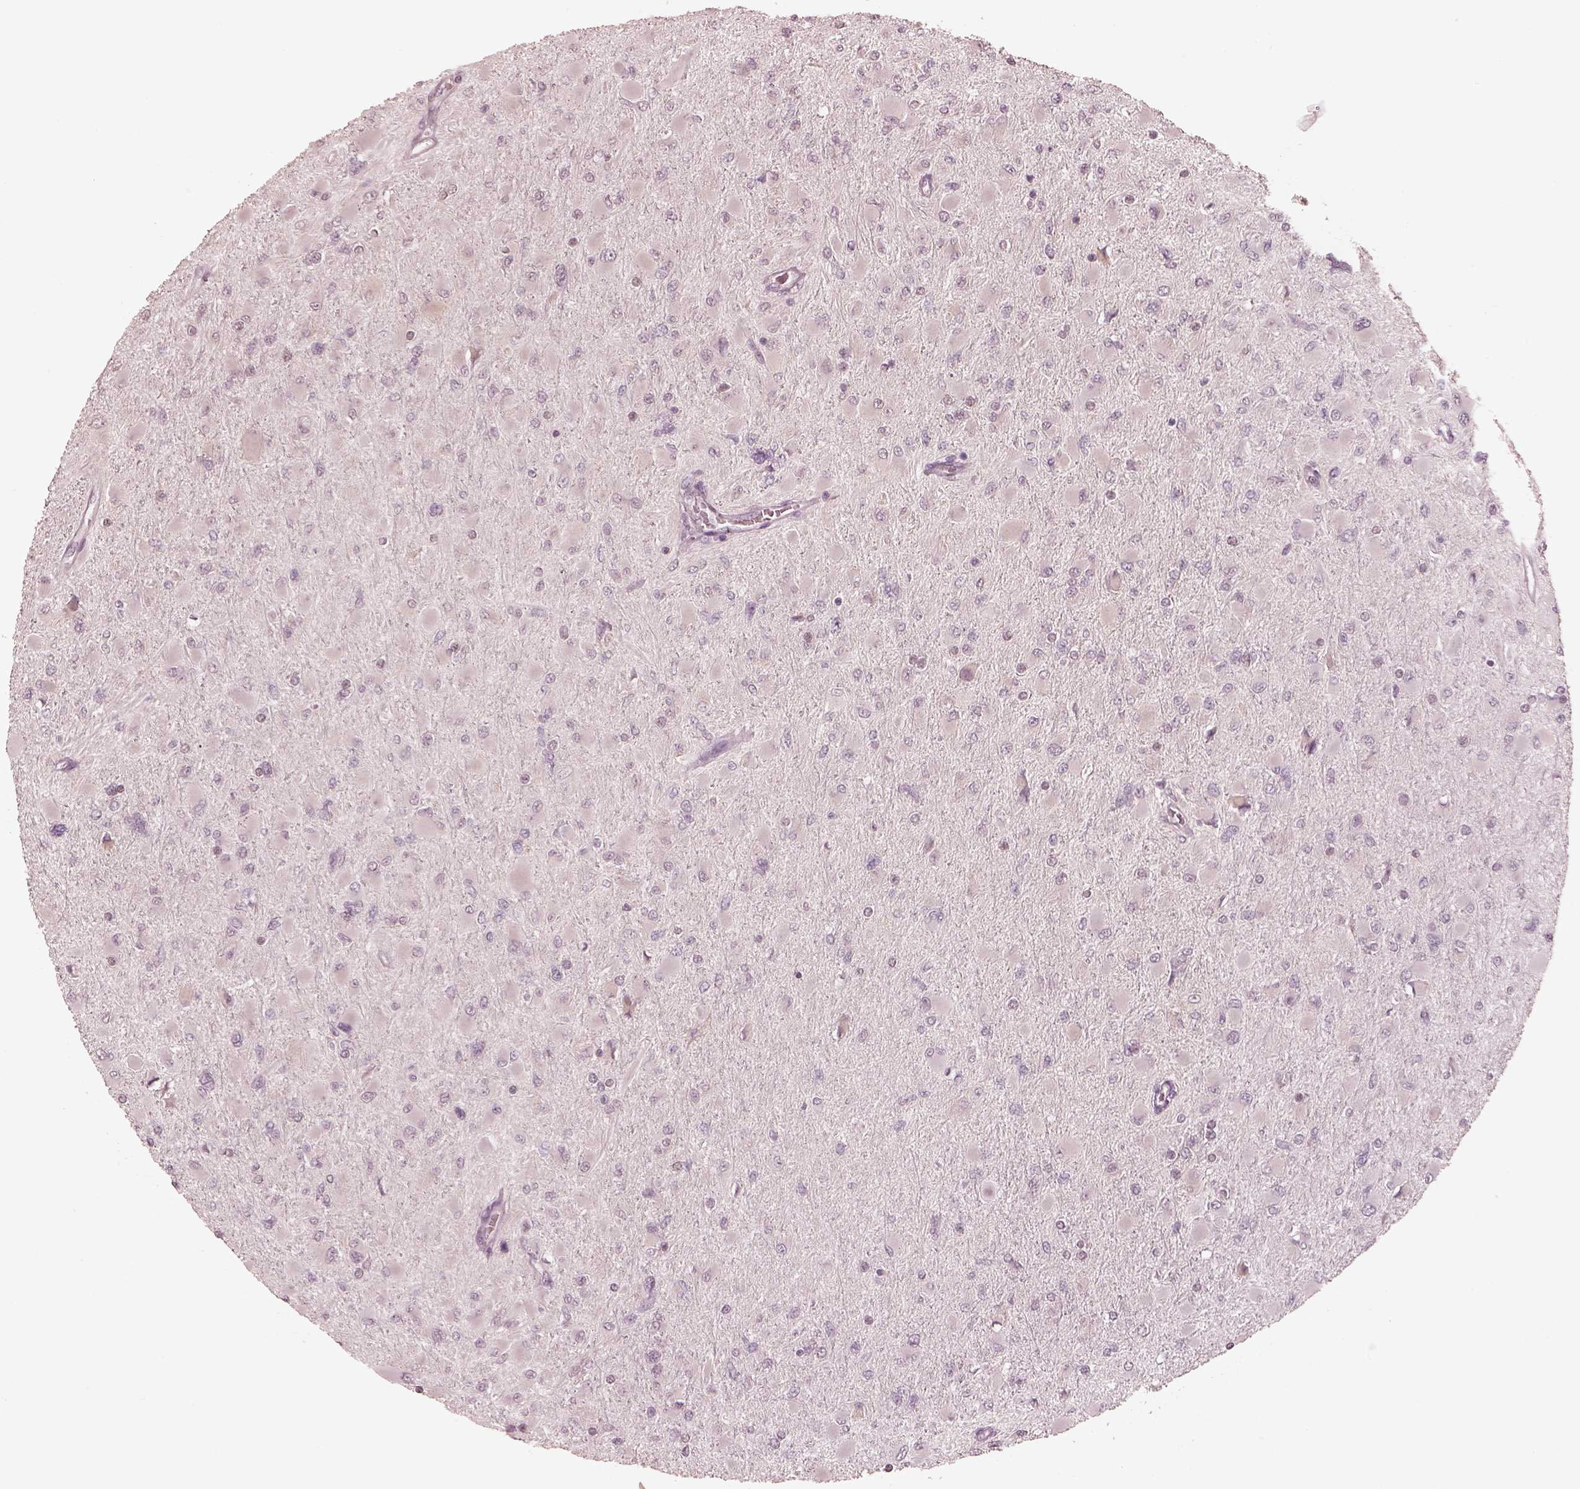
{"staining": {"intensity": "negative", "quantity": "none", "location": "none"}, "tissue": "glioma", "cell_type": "Tumor cells", "image_type": "cancer", "snomed": [{"axis": "morphology", "description": "Glioma, malignant, High grade"}, {"axis": "topography", "description": "Cerebral cortex"}], "caption": "Immunohistochemistry (IHC) histopathology image of human glioma stained for a protein (brown), which reveals no staining in tumor cells.", "gene": "IQCB1", "patient": {"sex": "female", "age": 36}}